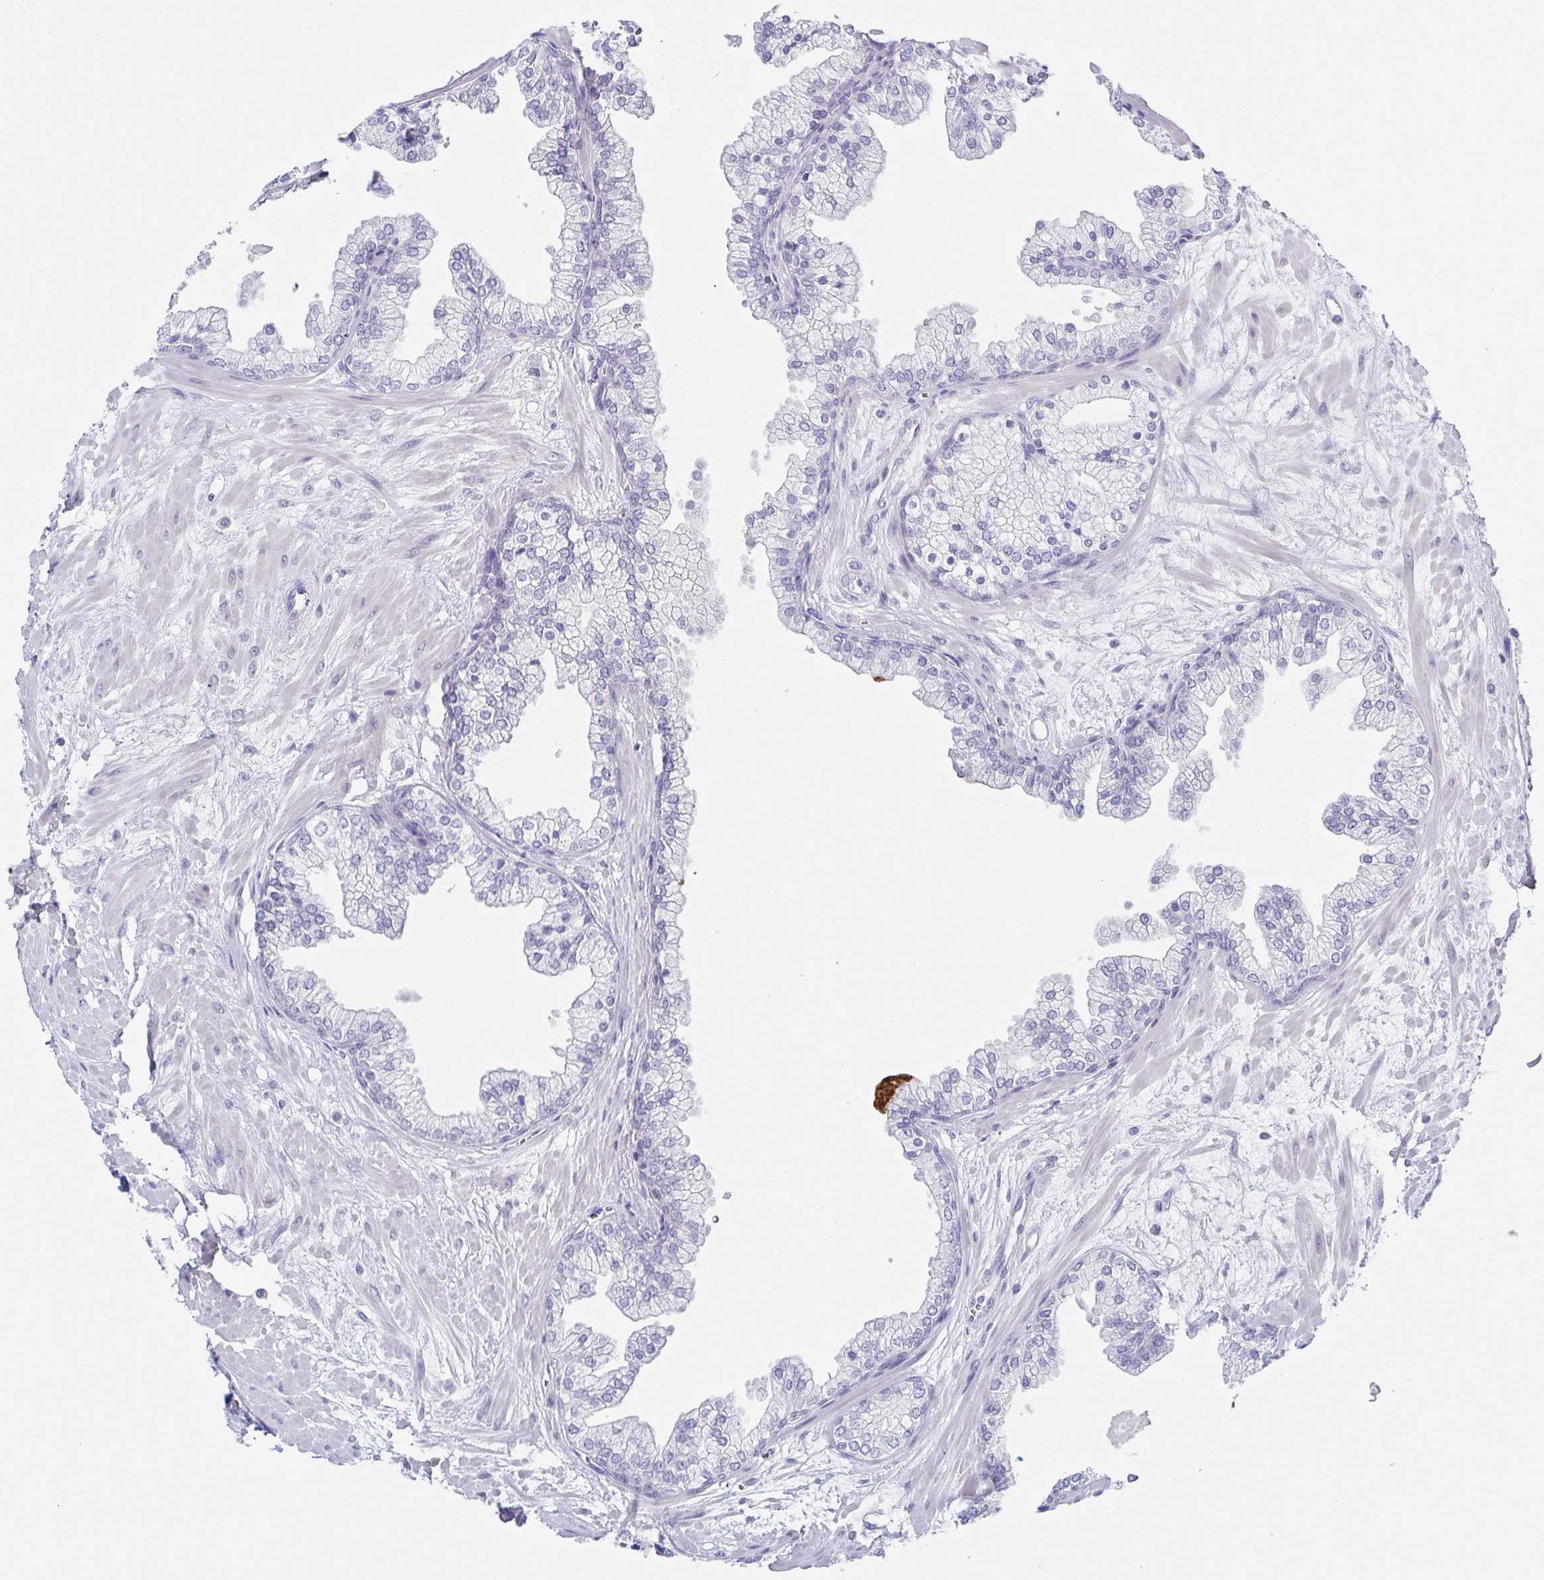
{"staining": {"intensity": "weak", "quantity": "<25%", "location": "cytoplasmic/membranous"}, "tissue": "prostate", "cell_type": "Glandular cells", "image_type": "normal", "snomed": [{"axis": "morphology", "description": "Normal tissue, NOS"}, {"axis": "topography", "description": "Prostate"}, {"axis": "topography", "description": "Peripheral nerve tissue"}], "caption": "Glandular cells are negative for protein expression in benign human prostate. Nuclei are stained in blue.", "gene": "HTR2A", "patient": {"sex": "male", "age": 61}}